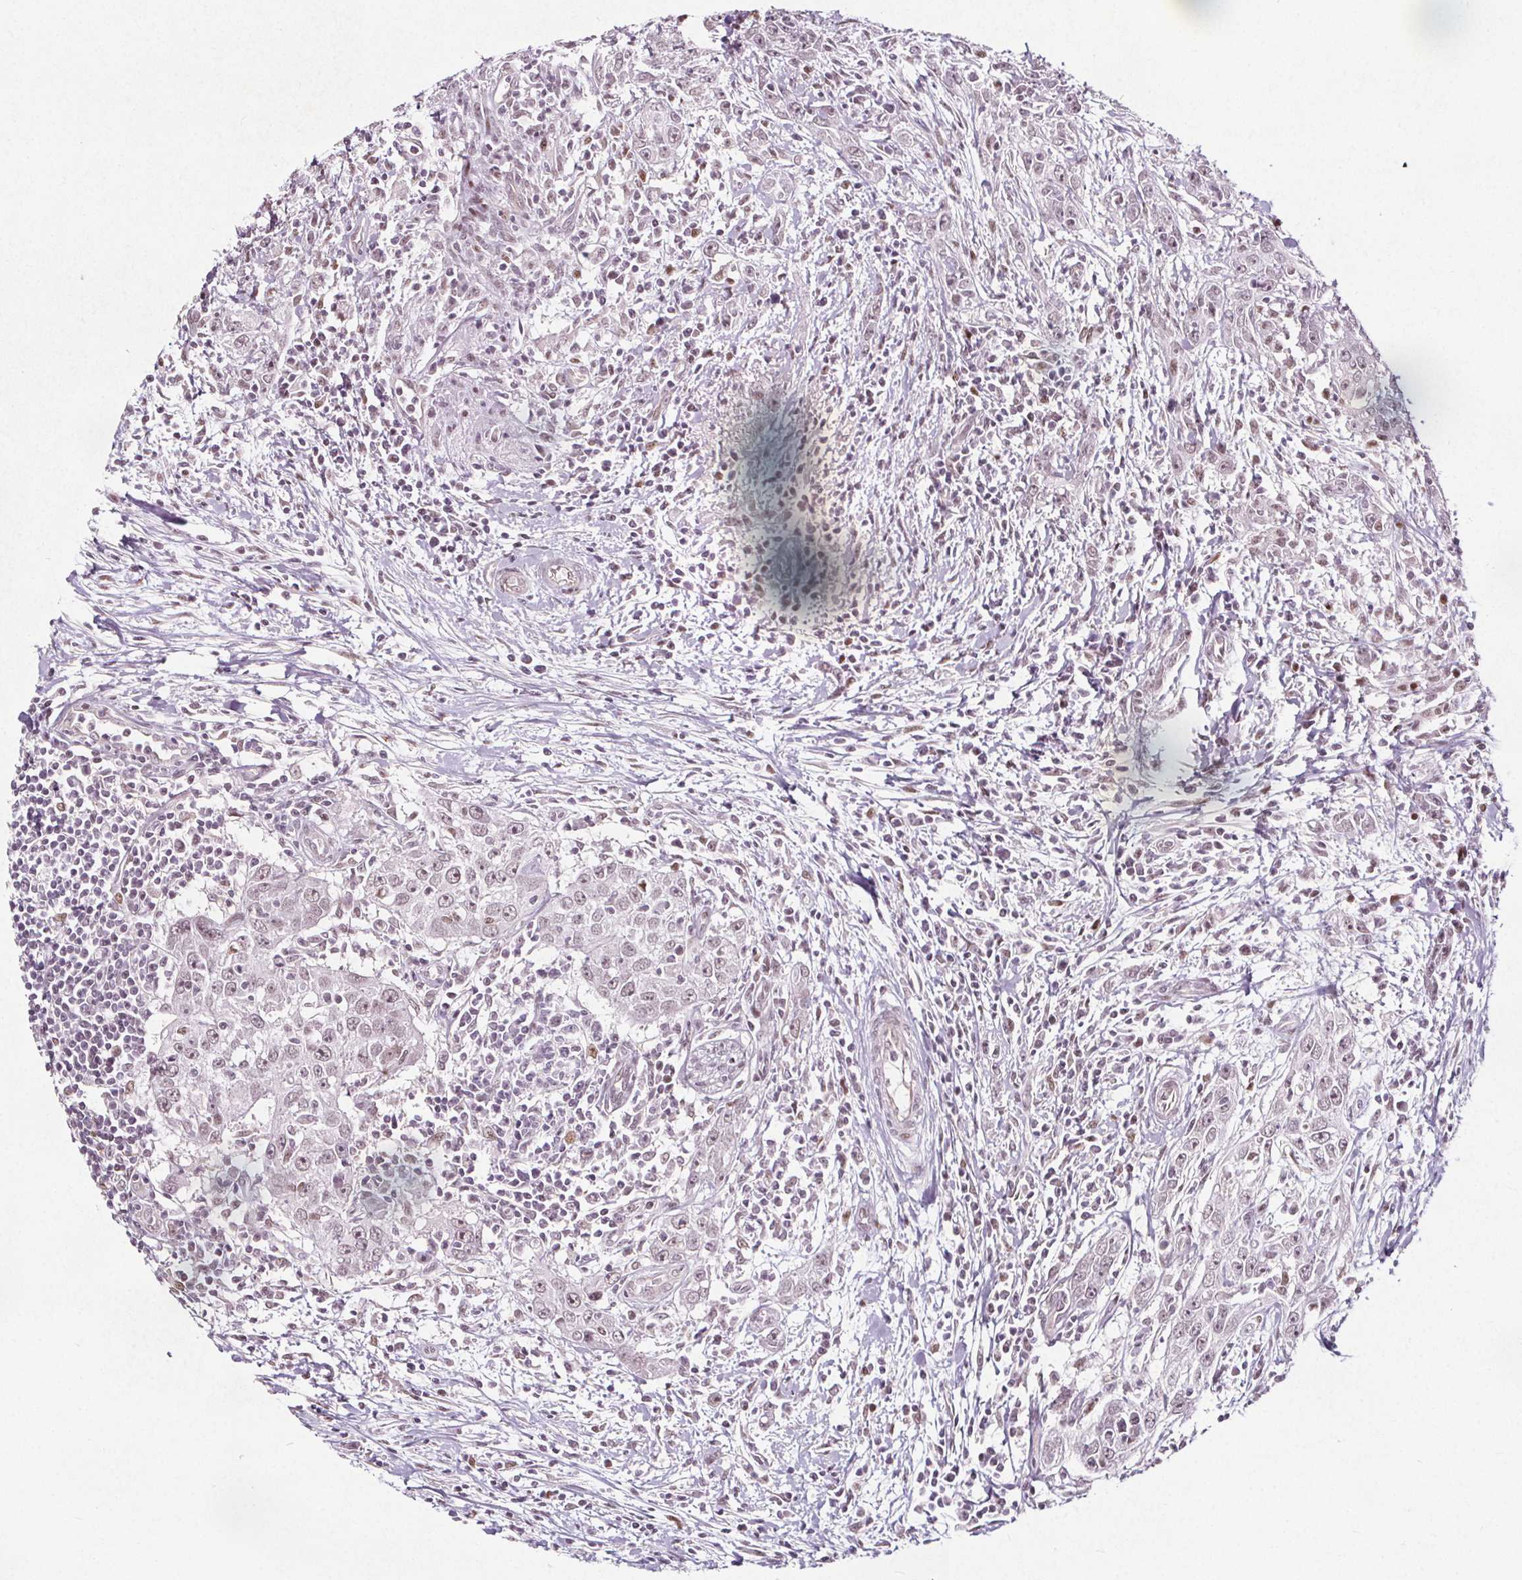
{"staining": {"intensity": "weak", "quantity": "25%-75%", "location": "nuclear"}, "tissue": "urothelial cancer", "cell_type": "Tumor cells", "image_type": "cancer", "snomed": [{"axis": "morphology", "description": "Urothelial carcinoma, High grade"}, {"axis": "topography", "description": "Urinary bladder"}], "caption": "Weak nuclear staining is present in about 25%-75% of tumor cells in urothelial cancer. The protein is shown in brown color, while the nuclei are stained blue.", "gene": "TAF6L", "patient": {"sex": "male", "age": 83}}